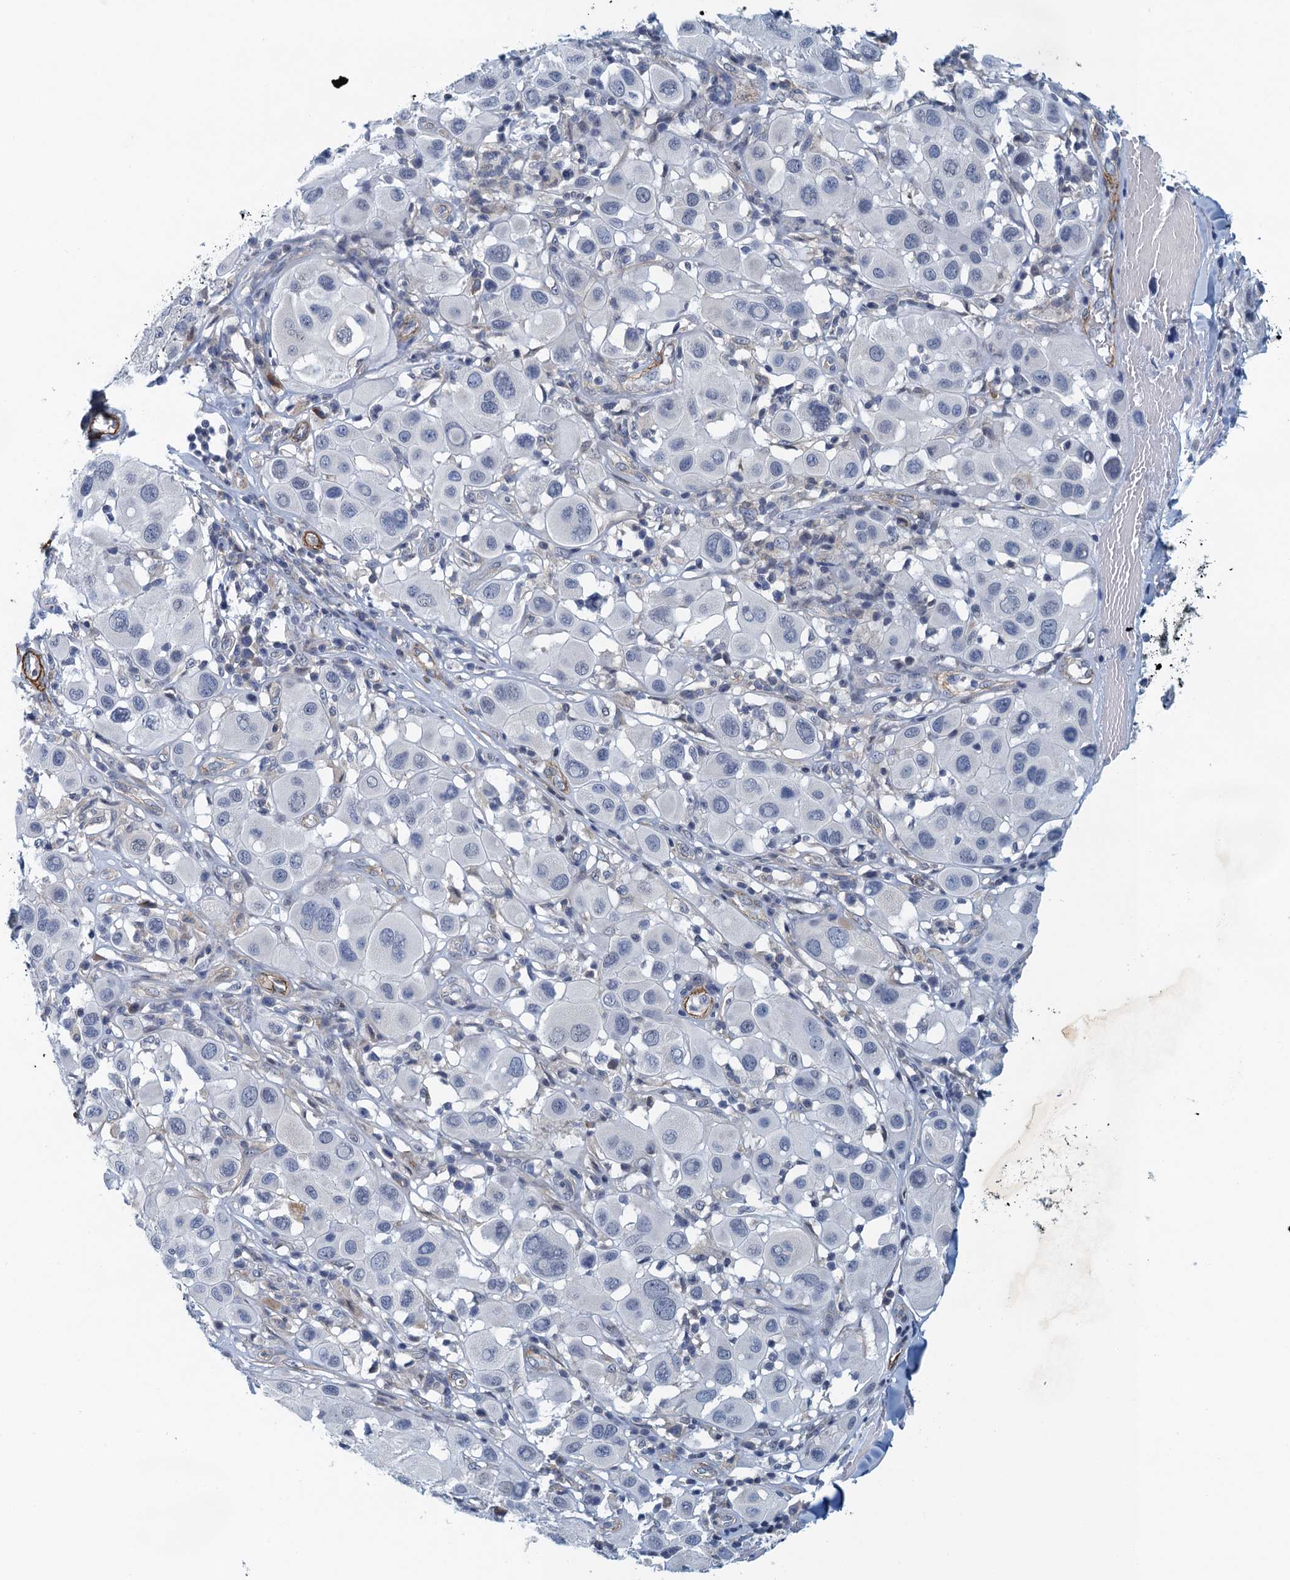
{"staining": {"intensity": "negative", "quantity": "none", "location": "none"}, "tissue": "melanoma", "cell_type": "Tumor cells", "image_type": "cancer", "snomed": [{"axis": "morphology", "description": "Malignant melanoma, Metastatic site"}, {"axis": "topography", "description": "Skin"}], "caption": "Immunohistochemistry histopathology image of neoplastic tissue: melanoma stained with DAB displays no significant protein staining in tumor cells. (DAB immunohistochemistry with hematoxylin counter stain).", "gene": "ALG2", "patient": {"sex": "male", "age": 41}}